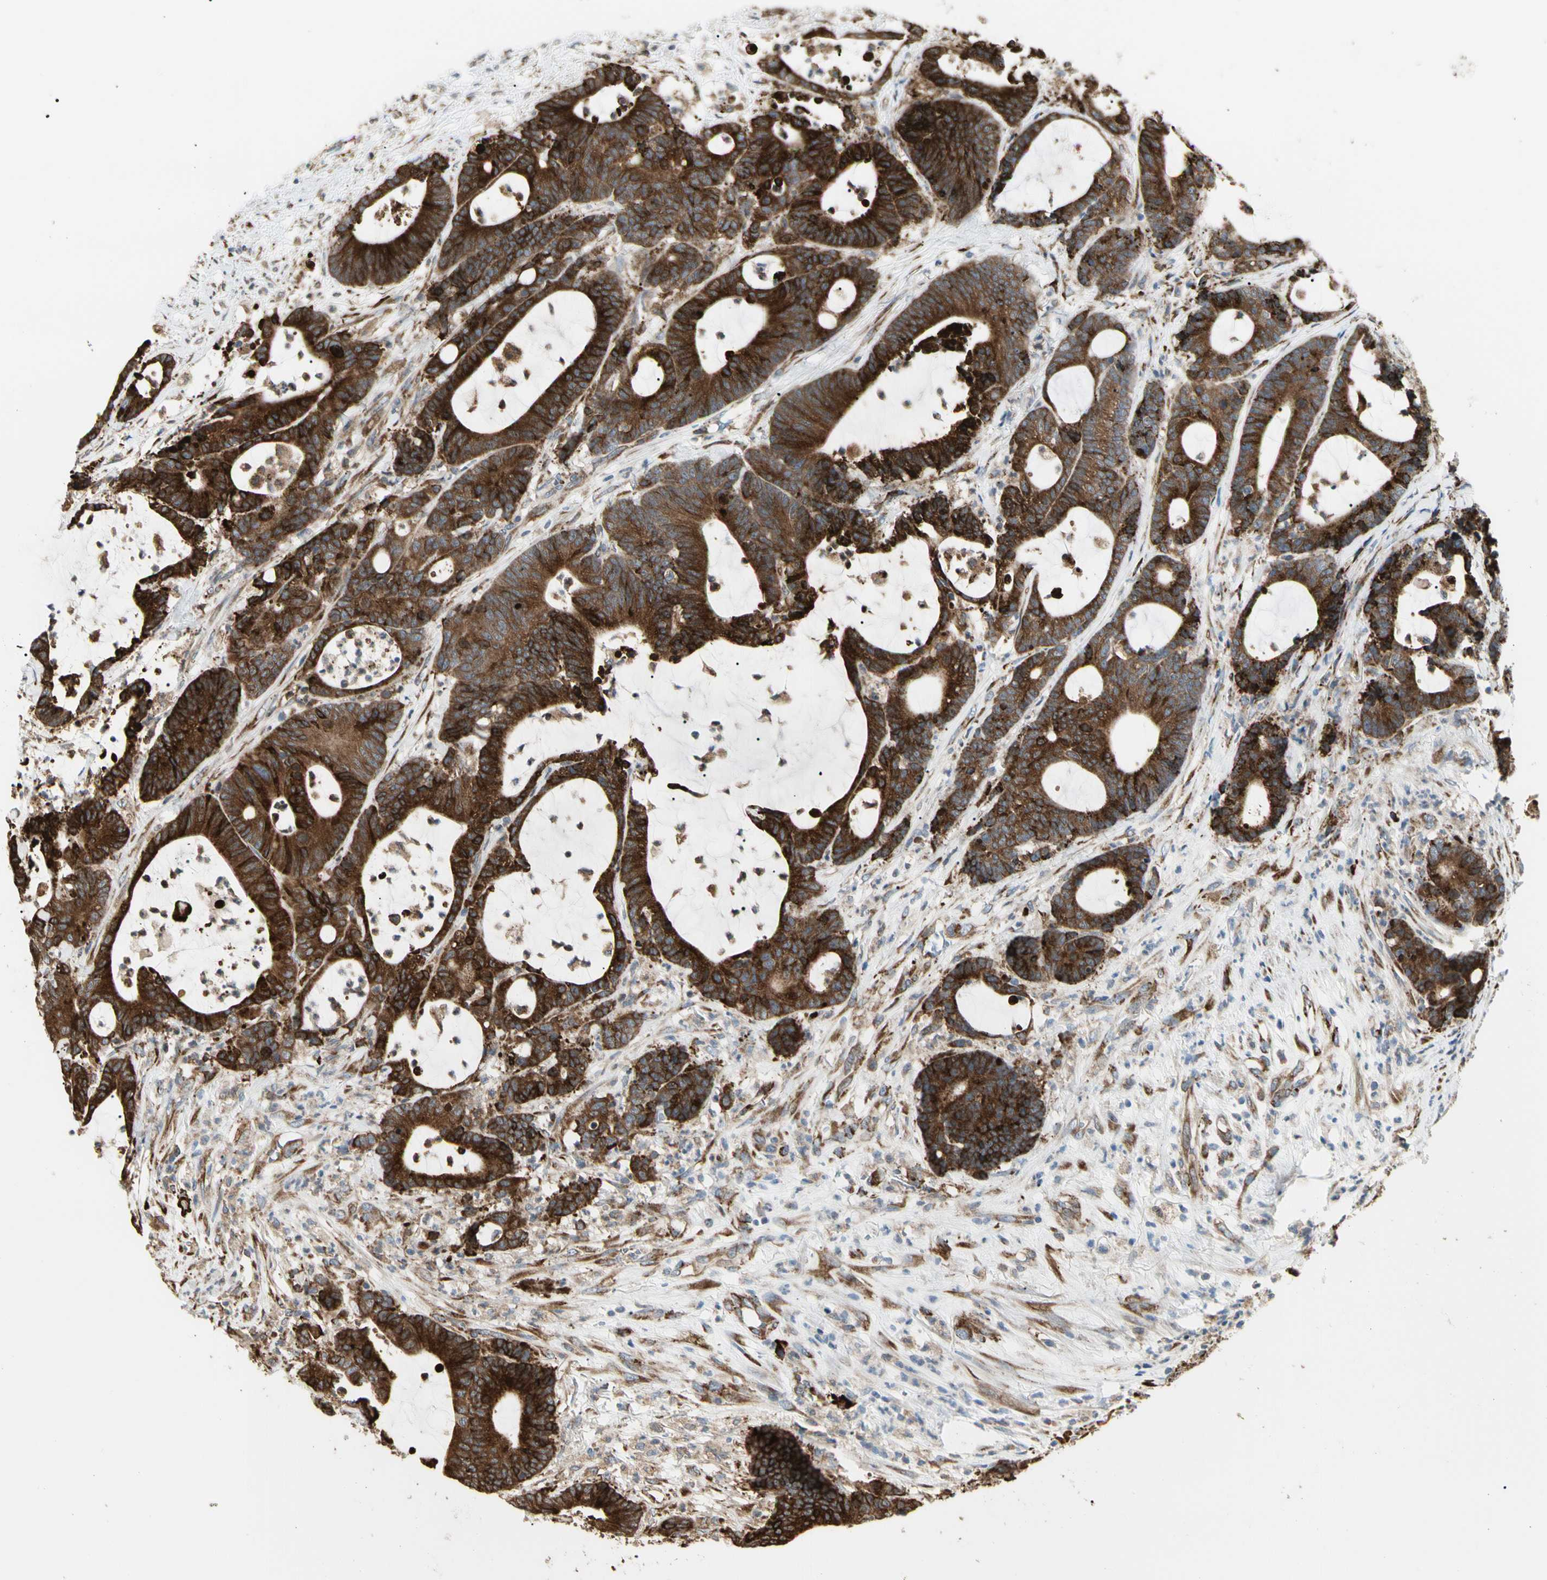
{"staining": {"intensity": "strong", "quantity": ">75%", "location": "cytoplasmic/membranous"}, "tissue": "colorectal cancer", "cell_type": "Tumor cells", "image_type": "cancer", "snomed": [{"axis": "morphology", "description": "Adenocarcinoma, NOS"}, {"axis": "topography", "description": "Colon"}], "caption": "Immunohistochemical staining of colorectal adenocarcinoma demonstrates high levels of strong cytoplasmic/membranous staining in about >75% of tumor cells.", "gene": "HSP90B1", "patient": {"sex": "female", "age": 84}}